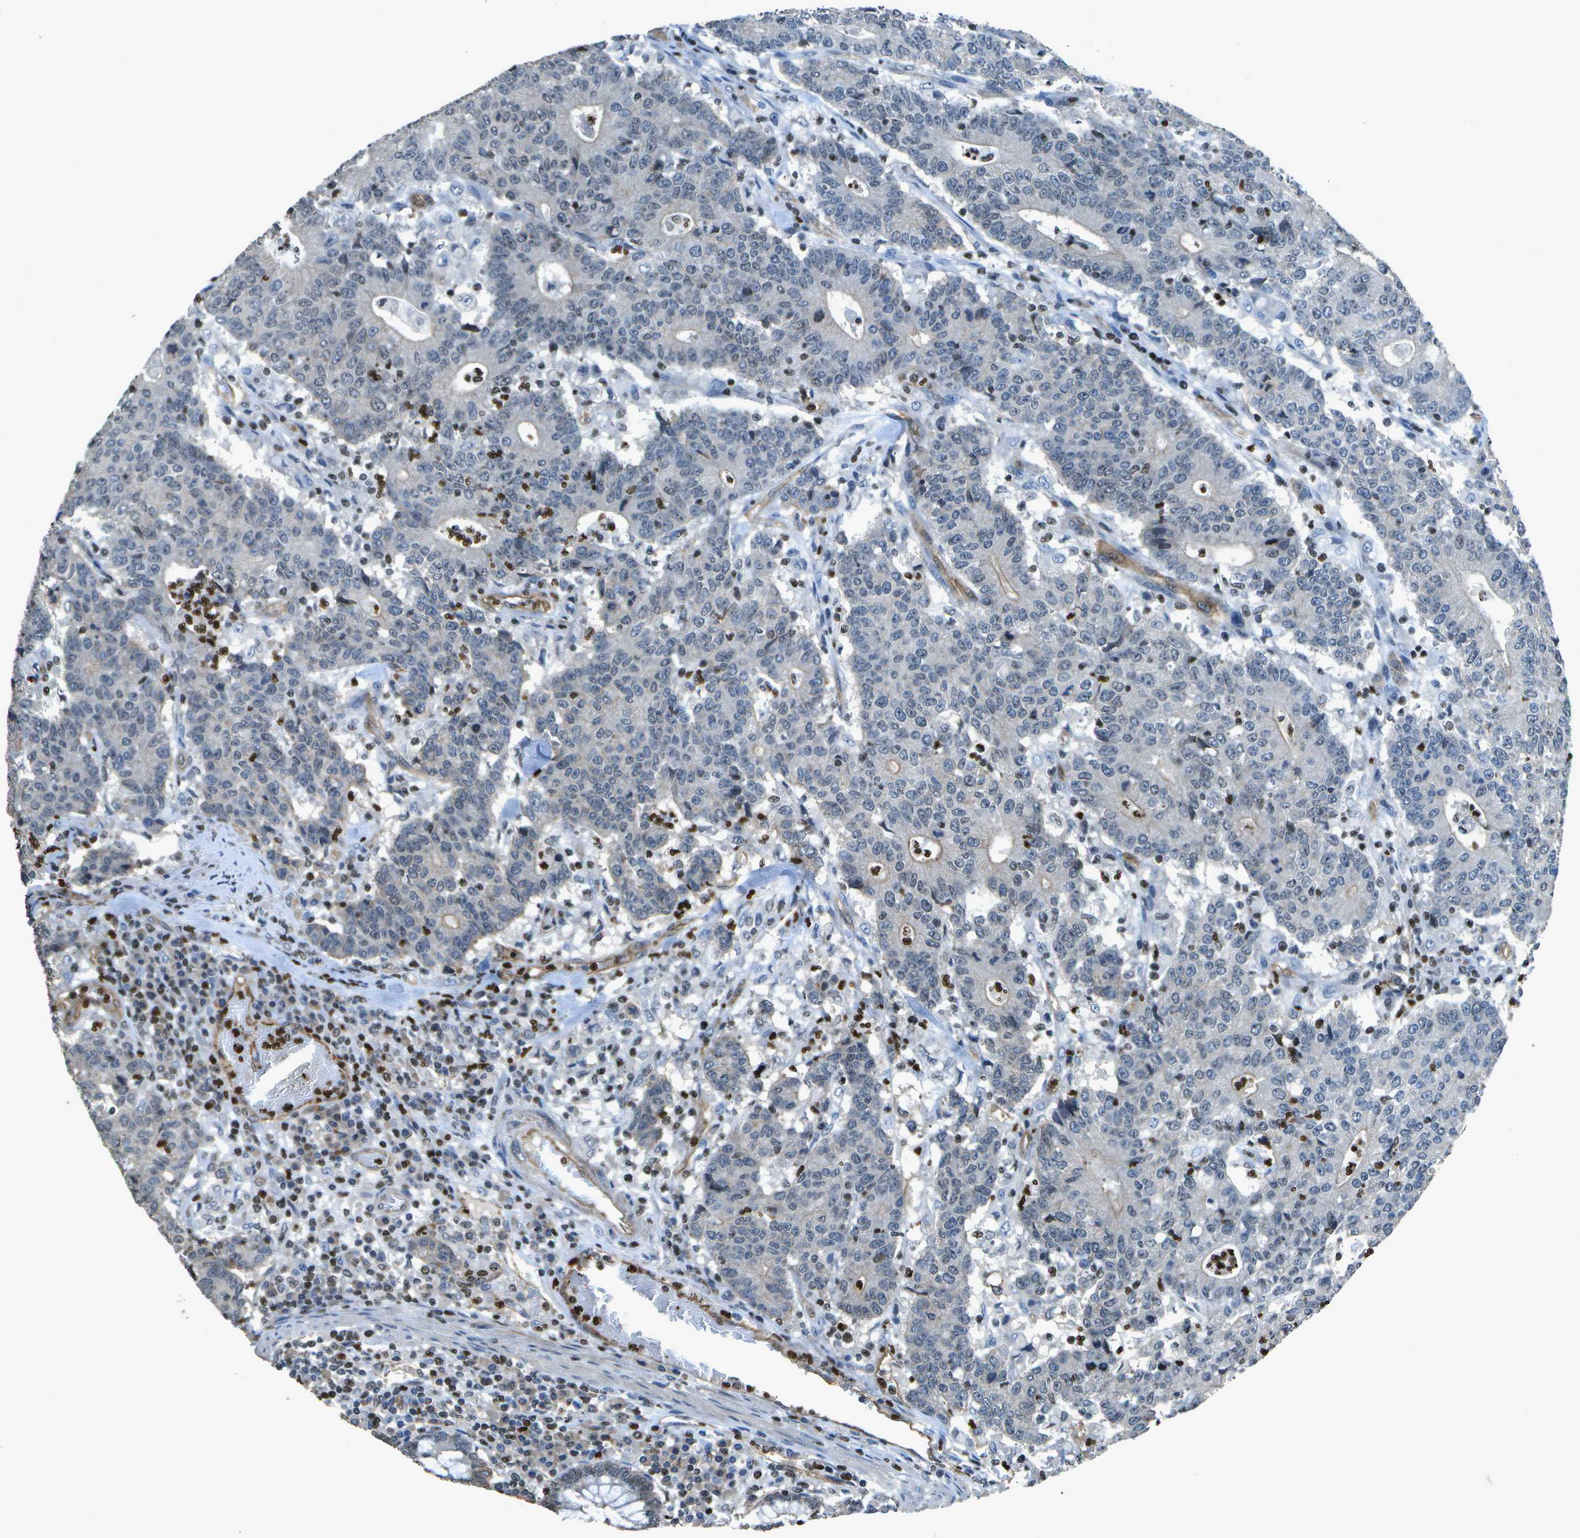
{"staining": {"intensity": "negative", "quantity": "none", "location": "none"}, "tissue": "colorectal cancer", "cell_type": "Tumor cells", "image_type": "cancer", "snomed": [{"axis": "morphology", "description": "Normal tissue, NOS"}, {"axis": "morphology", "description": "Adenocarcinoma, NOS"}, {"axis": "topography", "description": "Colon"}], "caption": "IHC photomicrograph of neoplastic tissue: colorectal adenocarcinoma stained with DAB (3,3'-diaminobenzidine) reveals no significant protein staining in tumor cells.", "gene": "PDLIM1", "patient": {"sex": "female", "age": 75}}